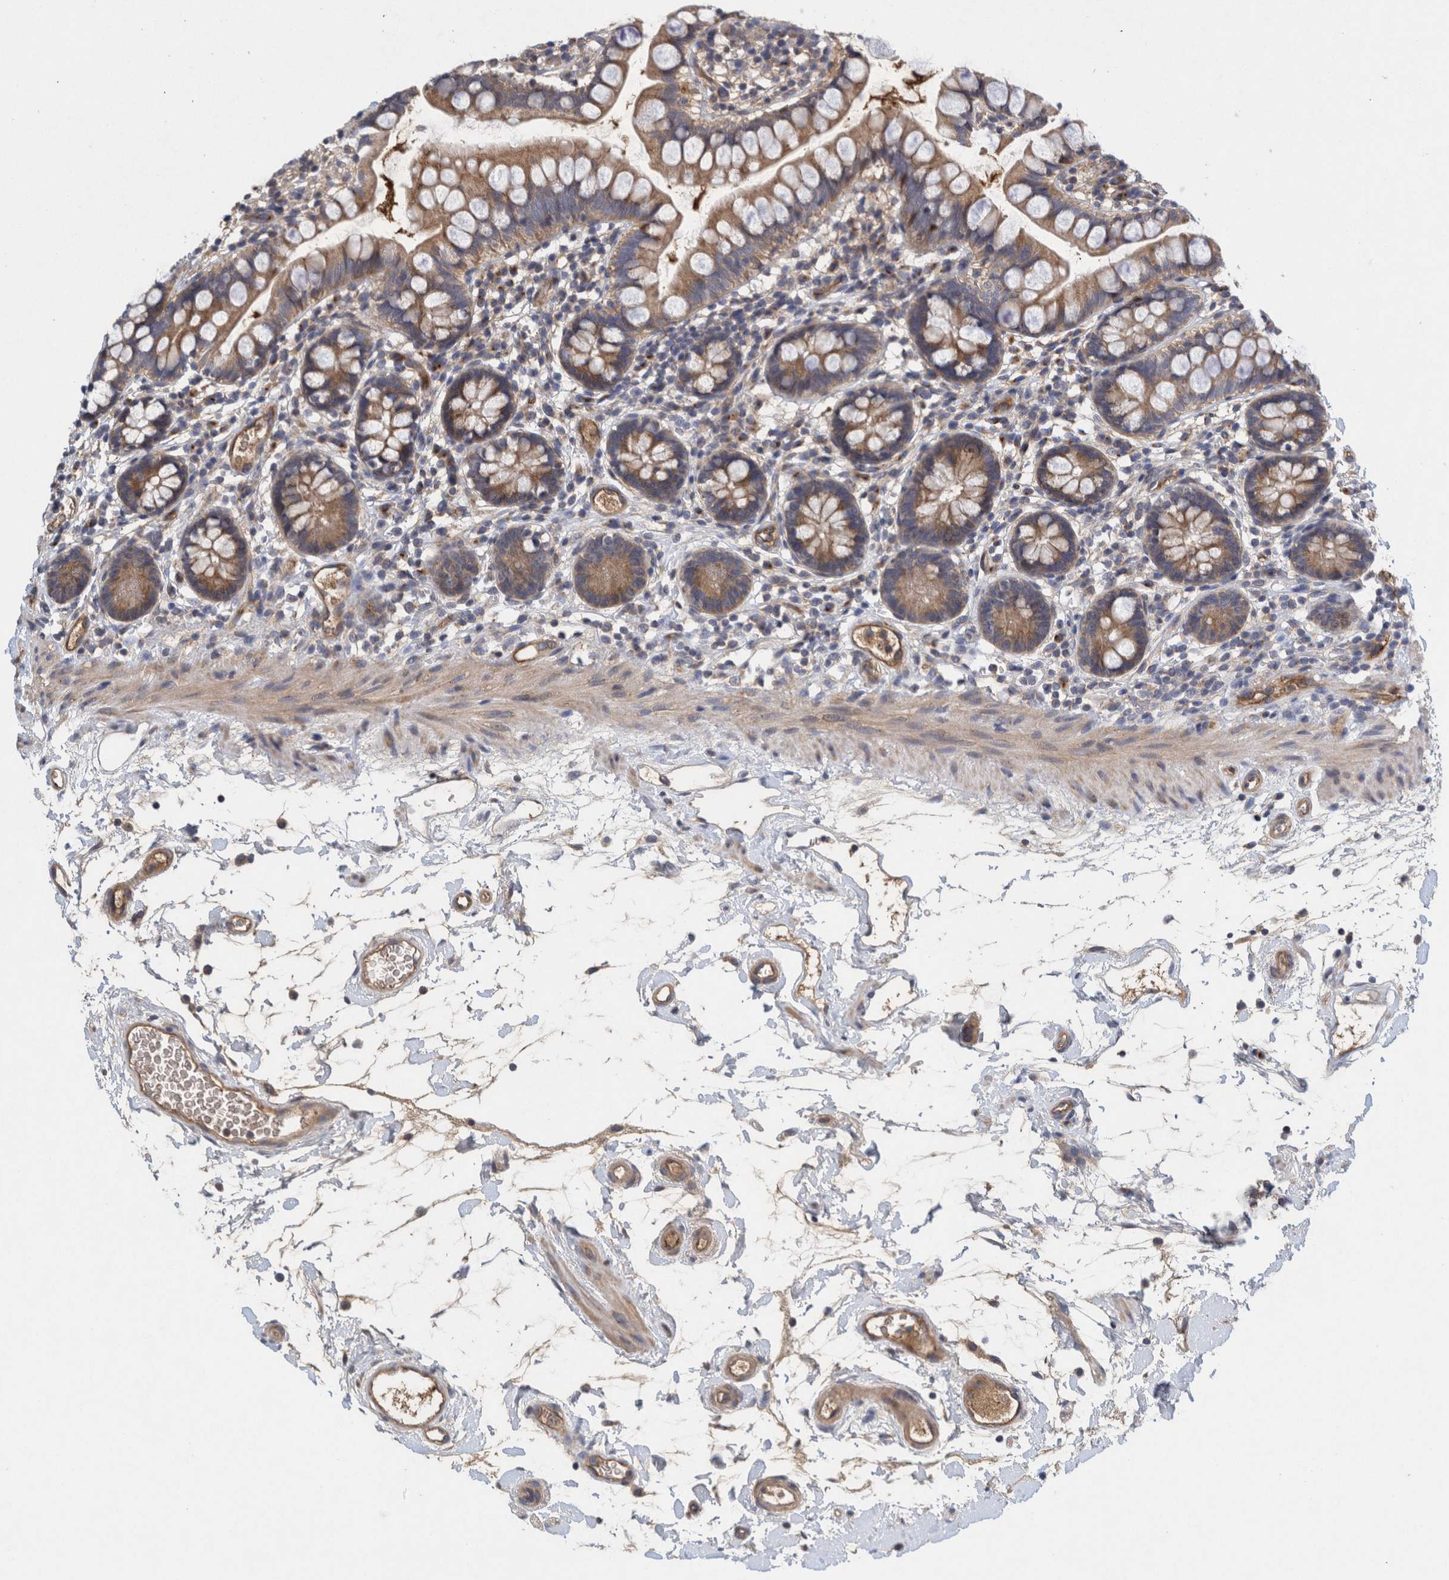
{"staining": {"intensity": "moderate", "quantity": ">75%", "location": "cytoplasmic/membranous"}, "tissue": "small intestine", "cell_type": "Glandular cells", "image_type": "normal", "snomed": [{"axis": "morphology", "description": "Normal tissue, NOS"}, {"axis": "topography", "description": "Small intestine"}], "caption": "Immunohistochemistry staining of unremarkable small intestine, which shows medium levels of moderate cytoplasmic/membranous staining in about >75% of glandular cells indicating moderate cytoplasmic/membranous protein staining. The staining was performed using DAB (brown) for protein detection and nuclei were counterstained in hematoxylin (blue).", "gene": "ZNF324B", "patient": {"sex": "female", "age": 84}}